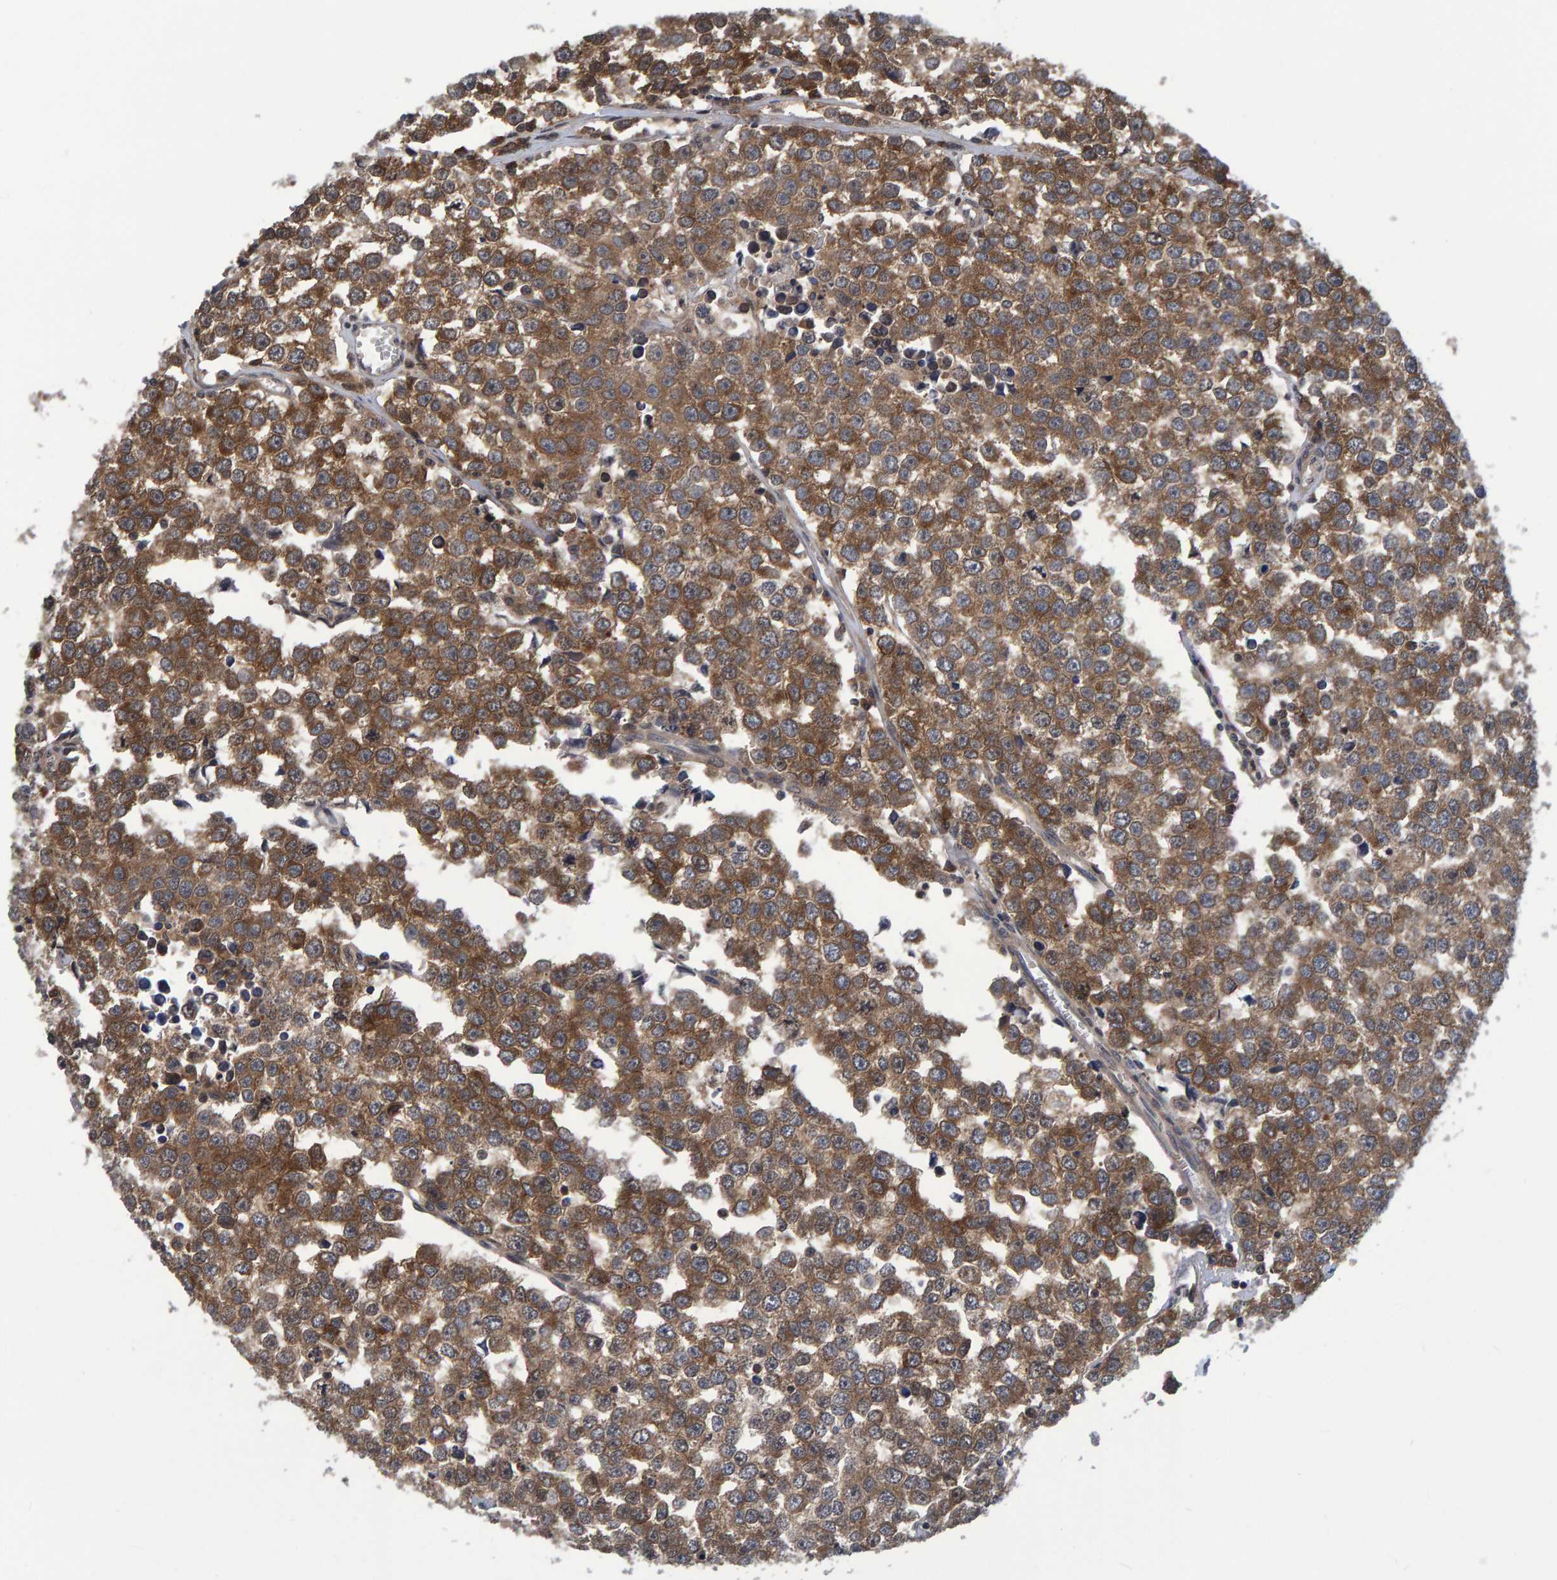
{"staining": {"intensity": "moderate", "quantity": ">75%", "location": "cytoplasmic/membranous"}, "tissue": "testis cancer", "cell_type": "Tumor cells", "image_type": "cancer", "snomed": [{"axis": "morphology", "description": "Seminoma, NOS"}, {"axis": "morphology", "description": "Carcinoma, Embryonal, NOS"}, {"axis": "topography", "description": "Testis"}], "caption": "The histopathology image displays a brown stain indicating the presence of a protein in the cytoplasmic/membranous of tumor cells in seminoma (testis).", "gene": "GAB2", "patient": {"sex": "male", "age": 52}}